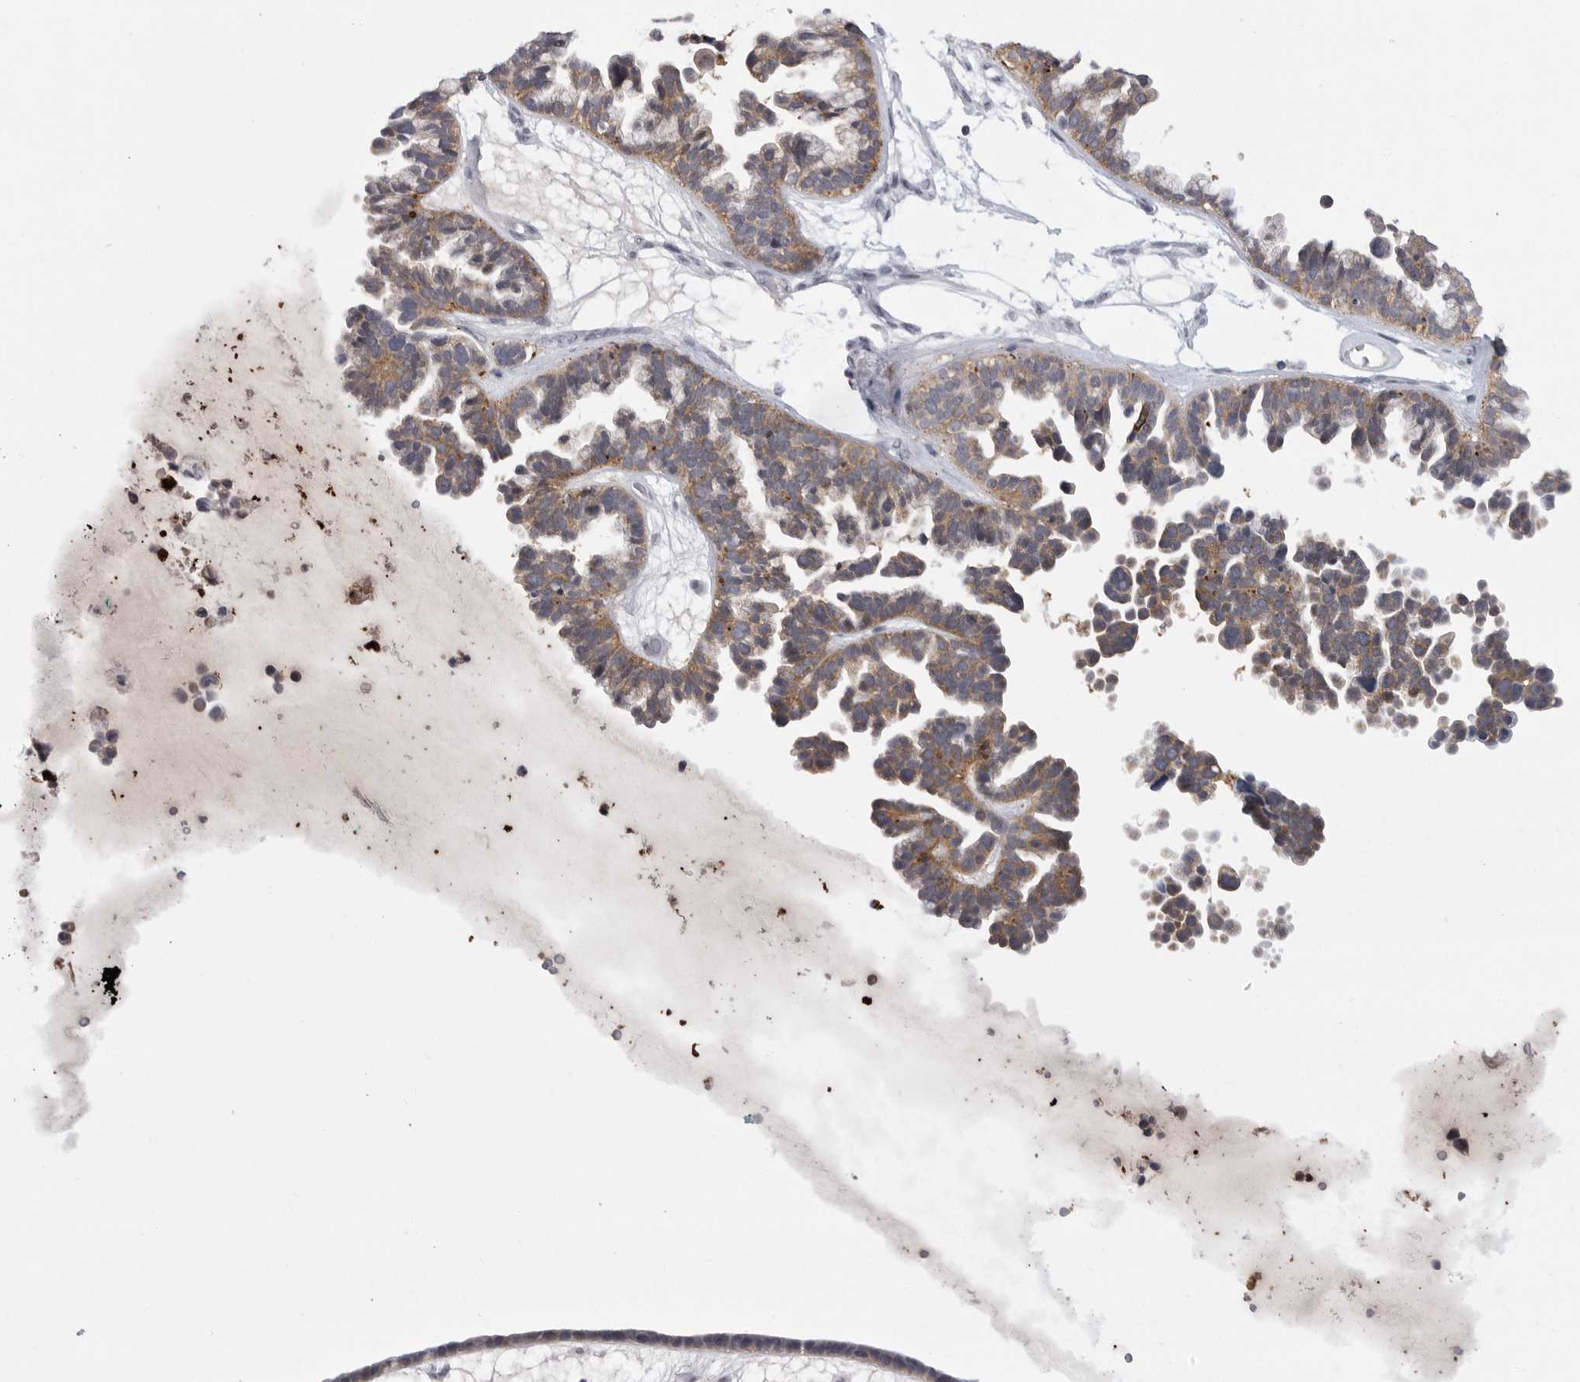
{"staining": {"intensity": "moderate", "quantity": "25%-75%", "location": "cytoplasmic/membranous"}, "tissue": "ovarian cancer", "cell_type": "Tumor cells", "image_type": "cancer", "snomed": [{"axis": "morphology", "description": "Cystadenocarcinoma, serous, NOS"}, {"axis": "topography", "description": "Ovary"}], "caption": "Serous cystadenocarcinoma (ovarian) stained with immunohistochemistry reveals moderate cytoplasmic/membranous positivity in approximately 25%-75% of tumor cells.", "gene": "FBXO43", "patient": {"sex": "female", "age": 56}}